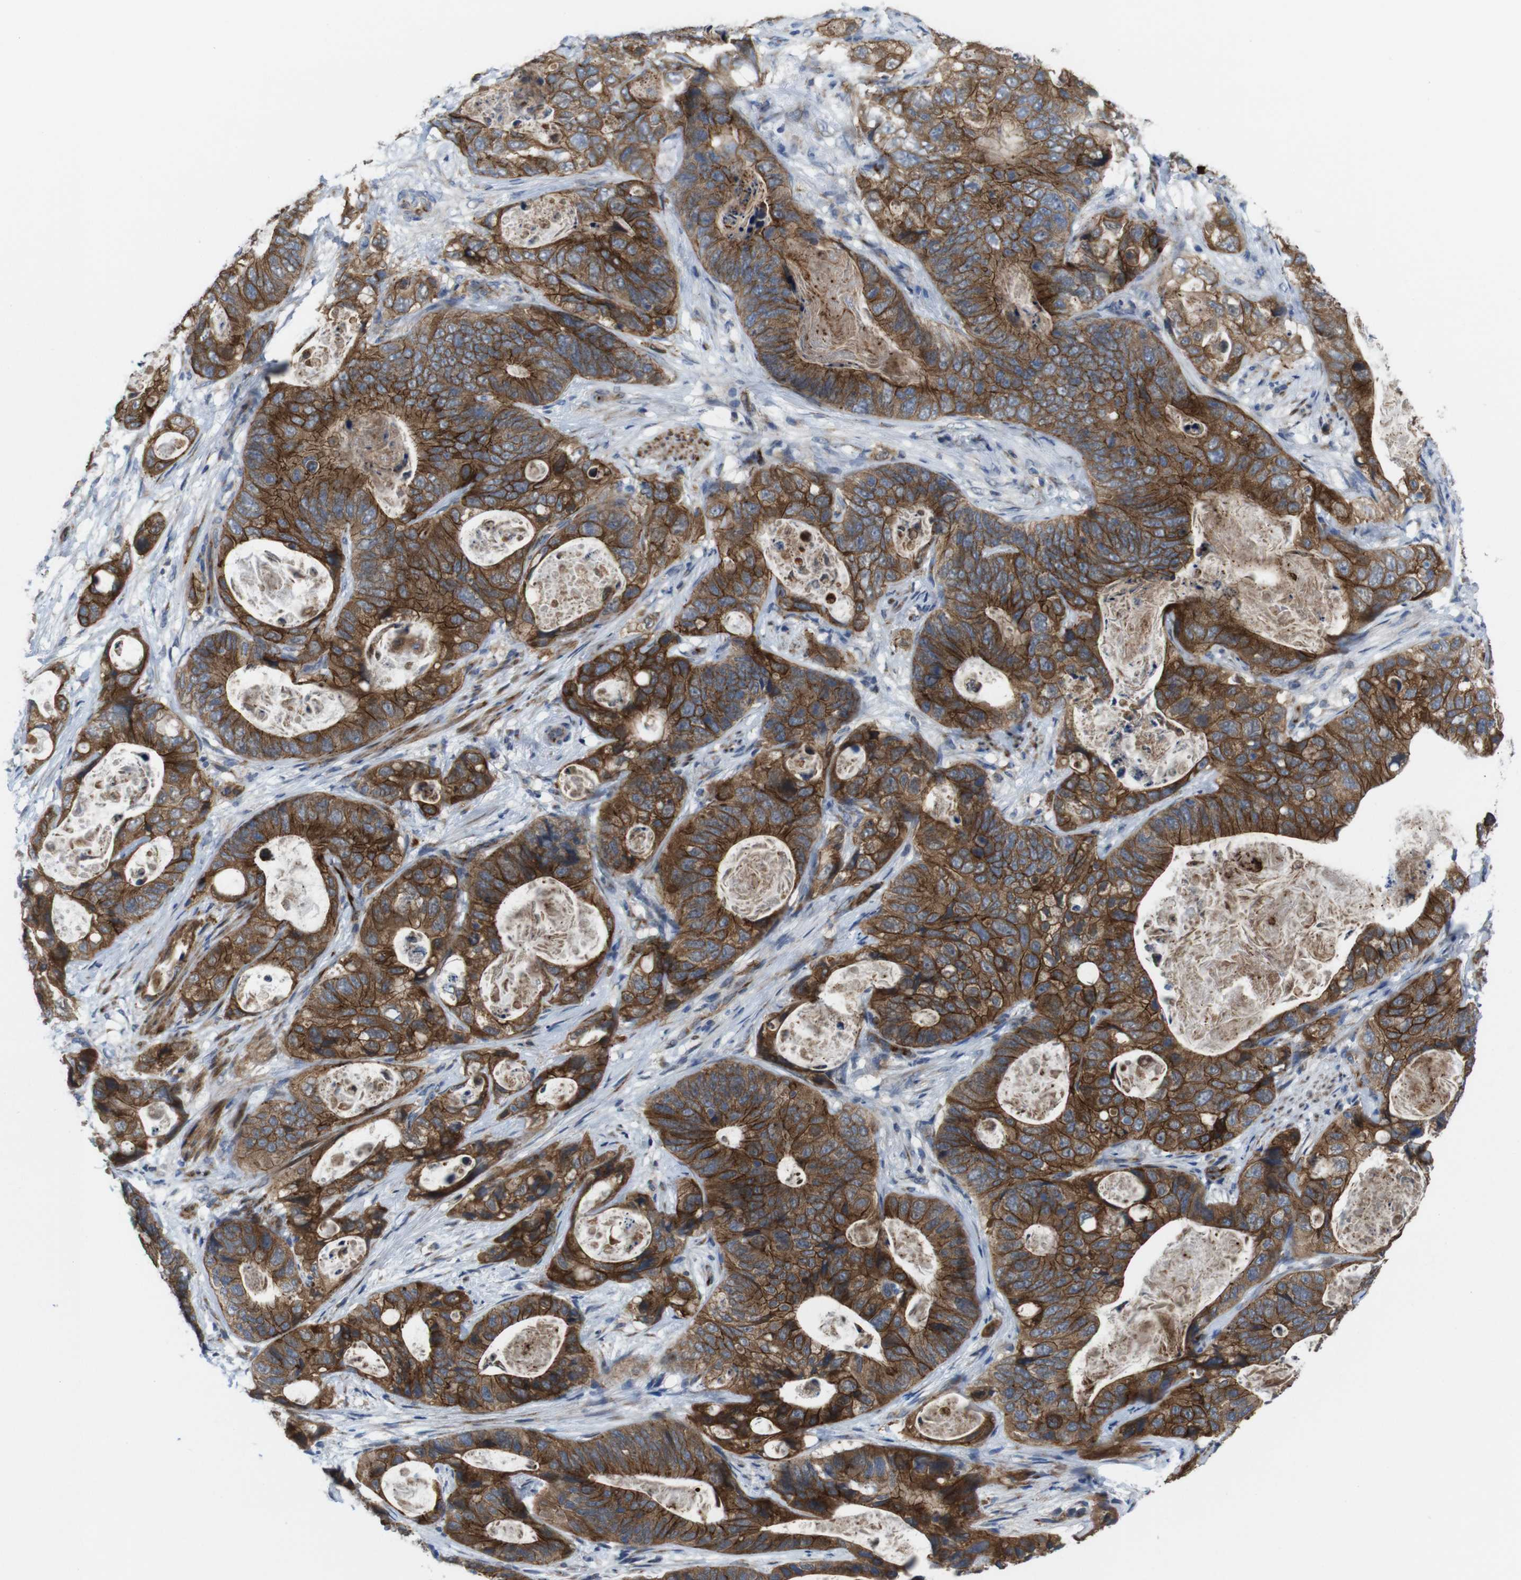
{"staining": {"intensity": "strong", "quantity": "25%-75%", "location": "cytoplasmic/membranous"}, "tissue": "stomach cancer", "cell_type": "Tumor cells", "image_type": "cancer", "snomed": [{"axis": "morphology", "description": "Adenocarcinoma, NOS"}, {"axis": "topography", "description": "Stomach"}], "caption": "Strong cytoplasmic/membranous protein positivity is seen in approximately 25%-75% of tumor cells in stomach adenocarcinoma. Nuclei are stained in blue.", "gene": "EFCAB14", "patient": {"sex": "female", "age": 89}}